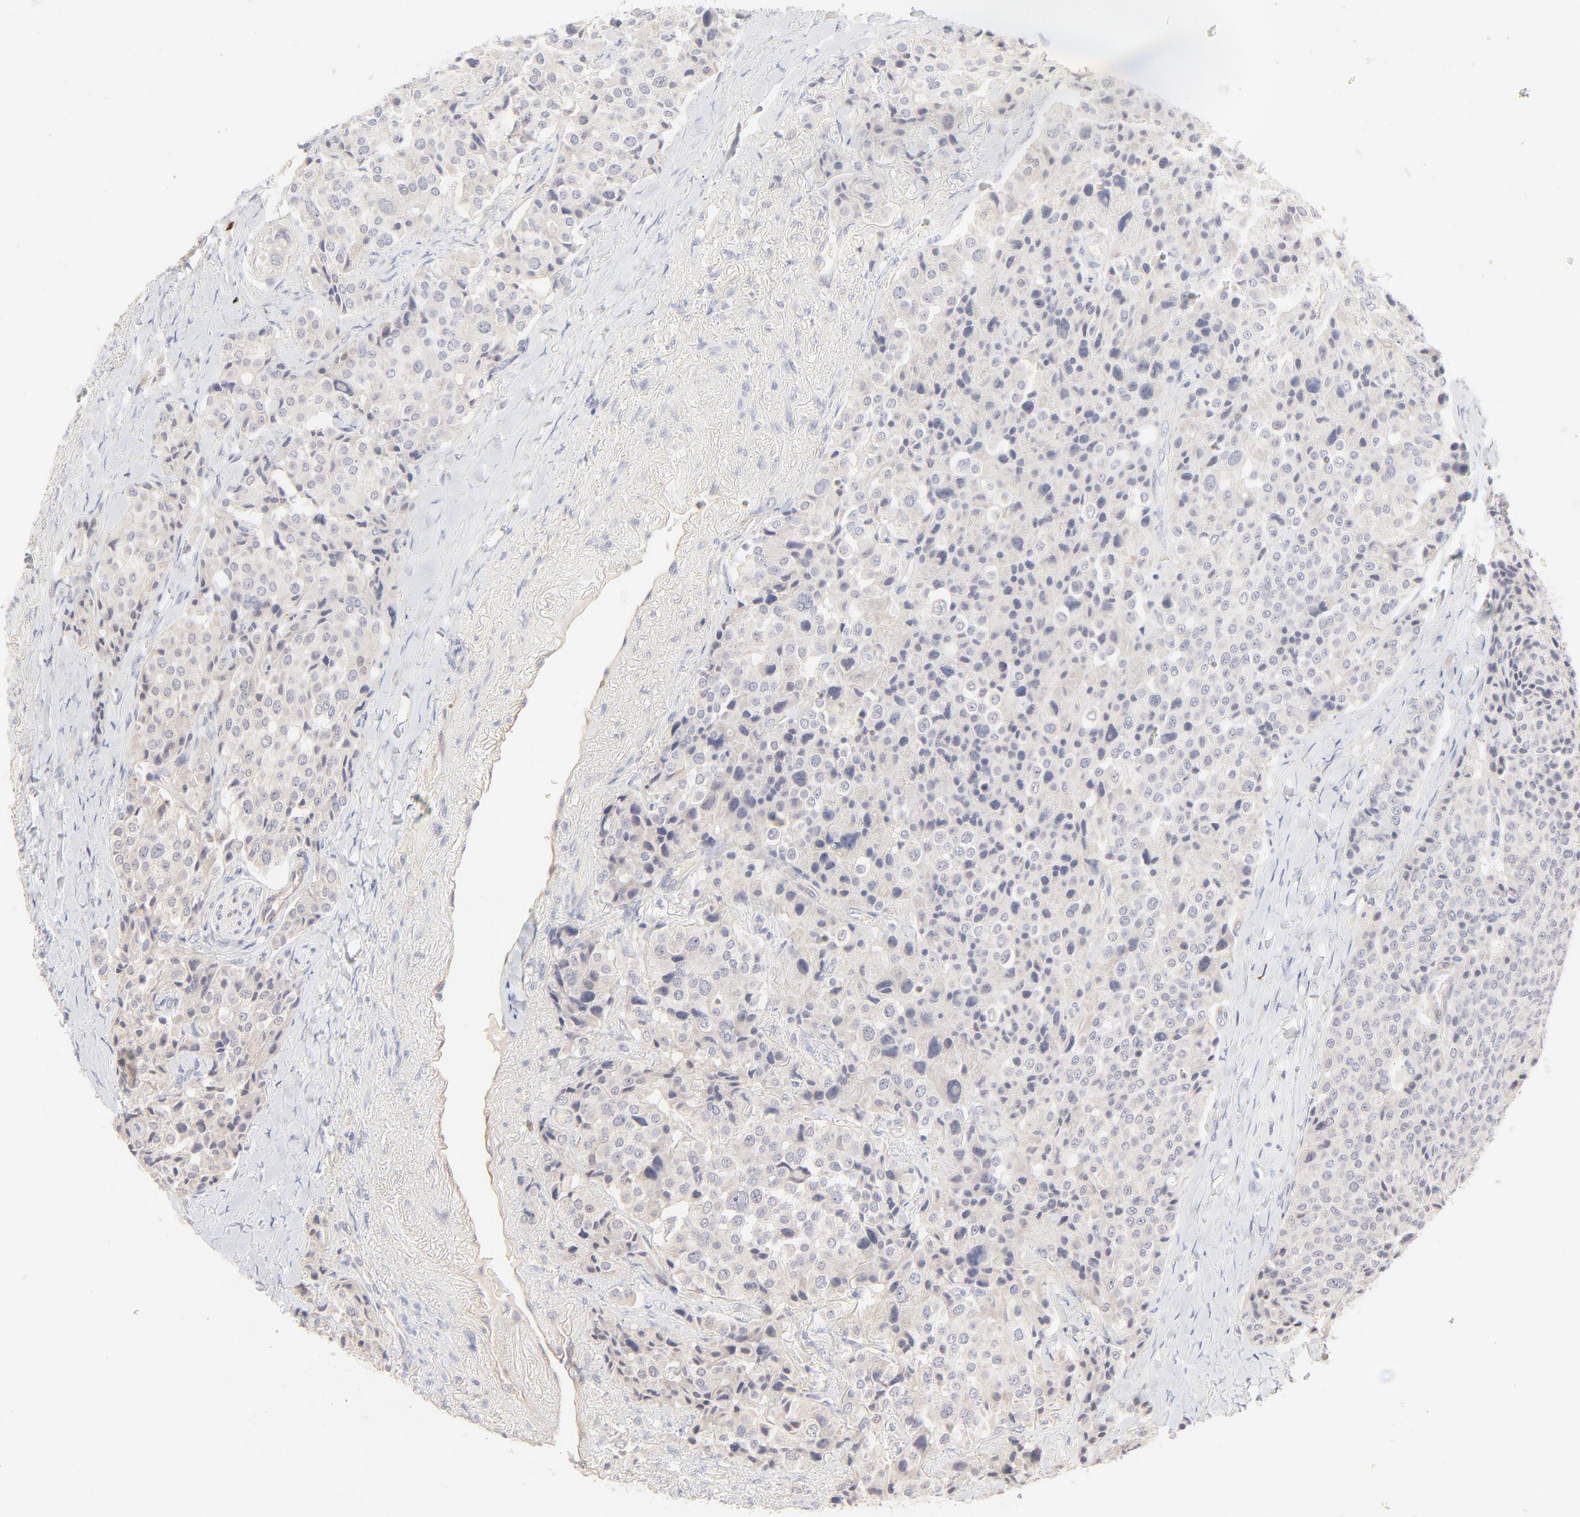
{"staining": {"intensity": "negative", "quantity": "none", "location": "none"}, "tissue": "carcinoid", "cell_type": "Tumor cells", "image_type": "cancer", "snomed": [{"axis": "morphology", "description": "Carcinoid, malignant, NOS"}, {"axis": "topography", "description": "Colon"}], "caption": "Immunohistochemistry (IHC) photomicrograph of neoplastic tissue: malignant carcinoid stained with DAB reveals no significant protein expression in tumor cells.", "gene": "ELF3", "patient": {"sex": "female", "age": 61}}